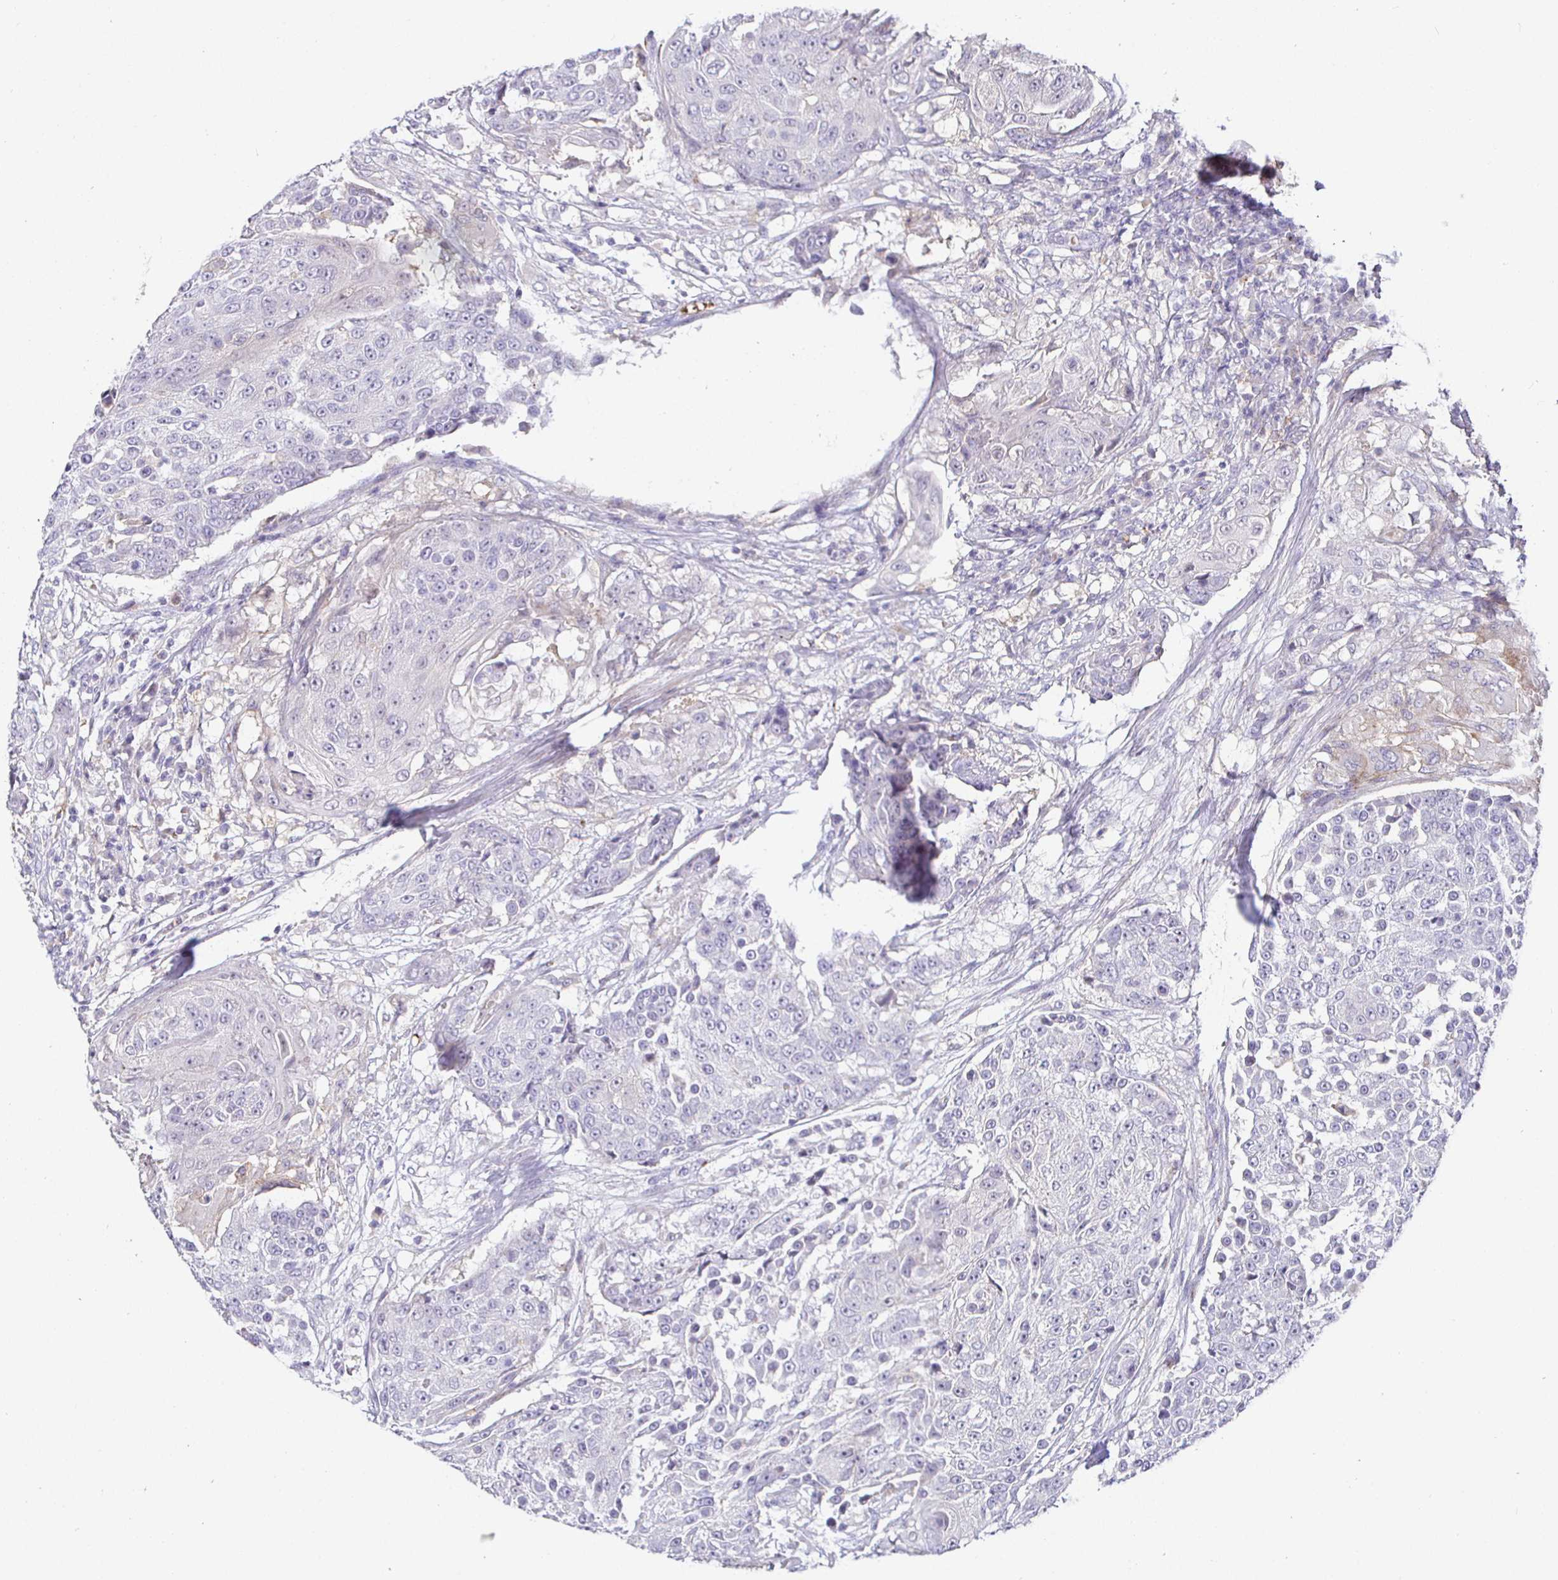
{"staining": {"intensity": "negative", "quantity": "none", "location": "none"}, "tissue": "urothelial cancer", "cell_type": "Tumor cells", "image_type": "cancer", "snomed": [{"axis": "morphology", "description": "Urothelial carcinoma, High grade"}, {"axis": "topography", "description": "Urinary bladder"}], "caption": "Urothelial cancer was stained to show a protein in brown. There is no significant positivity in tumor cells.", "gene": "SIRPA", "patient": {"sex": "female", "age": 63}}